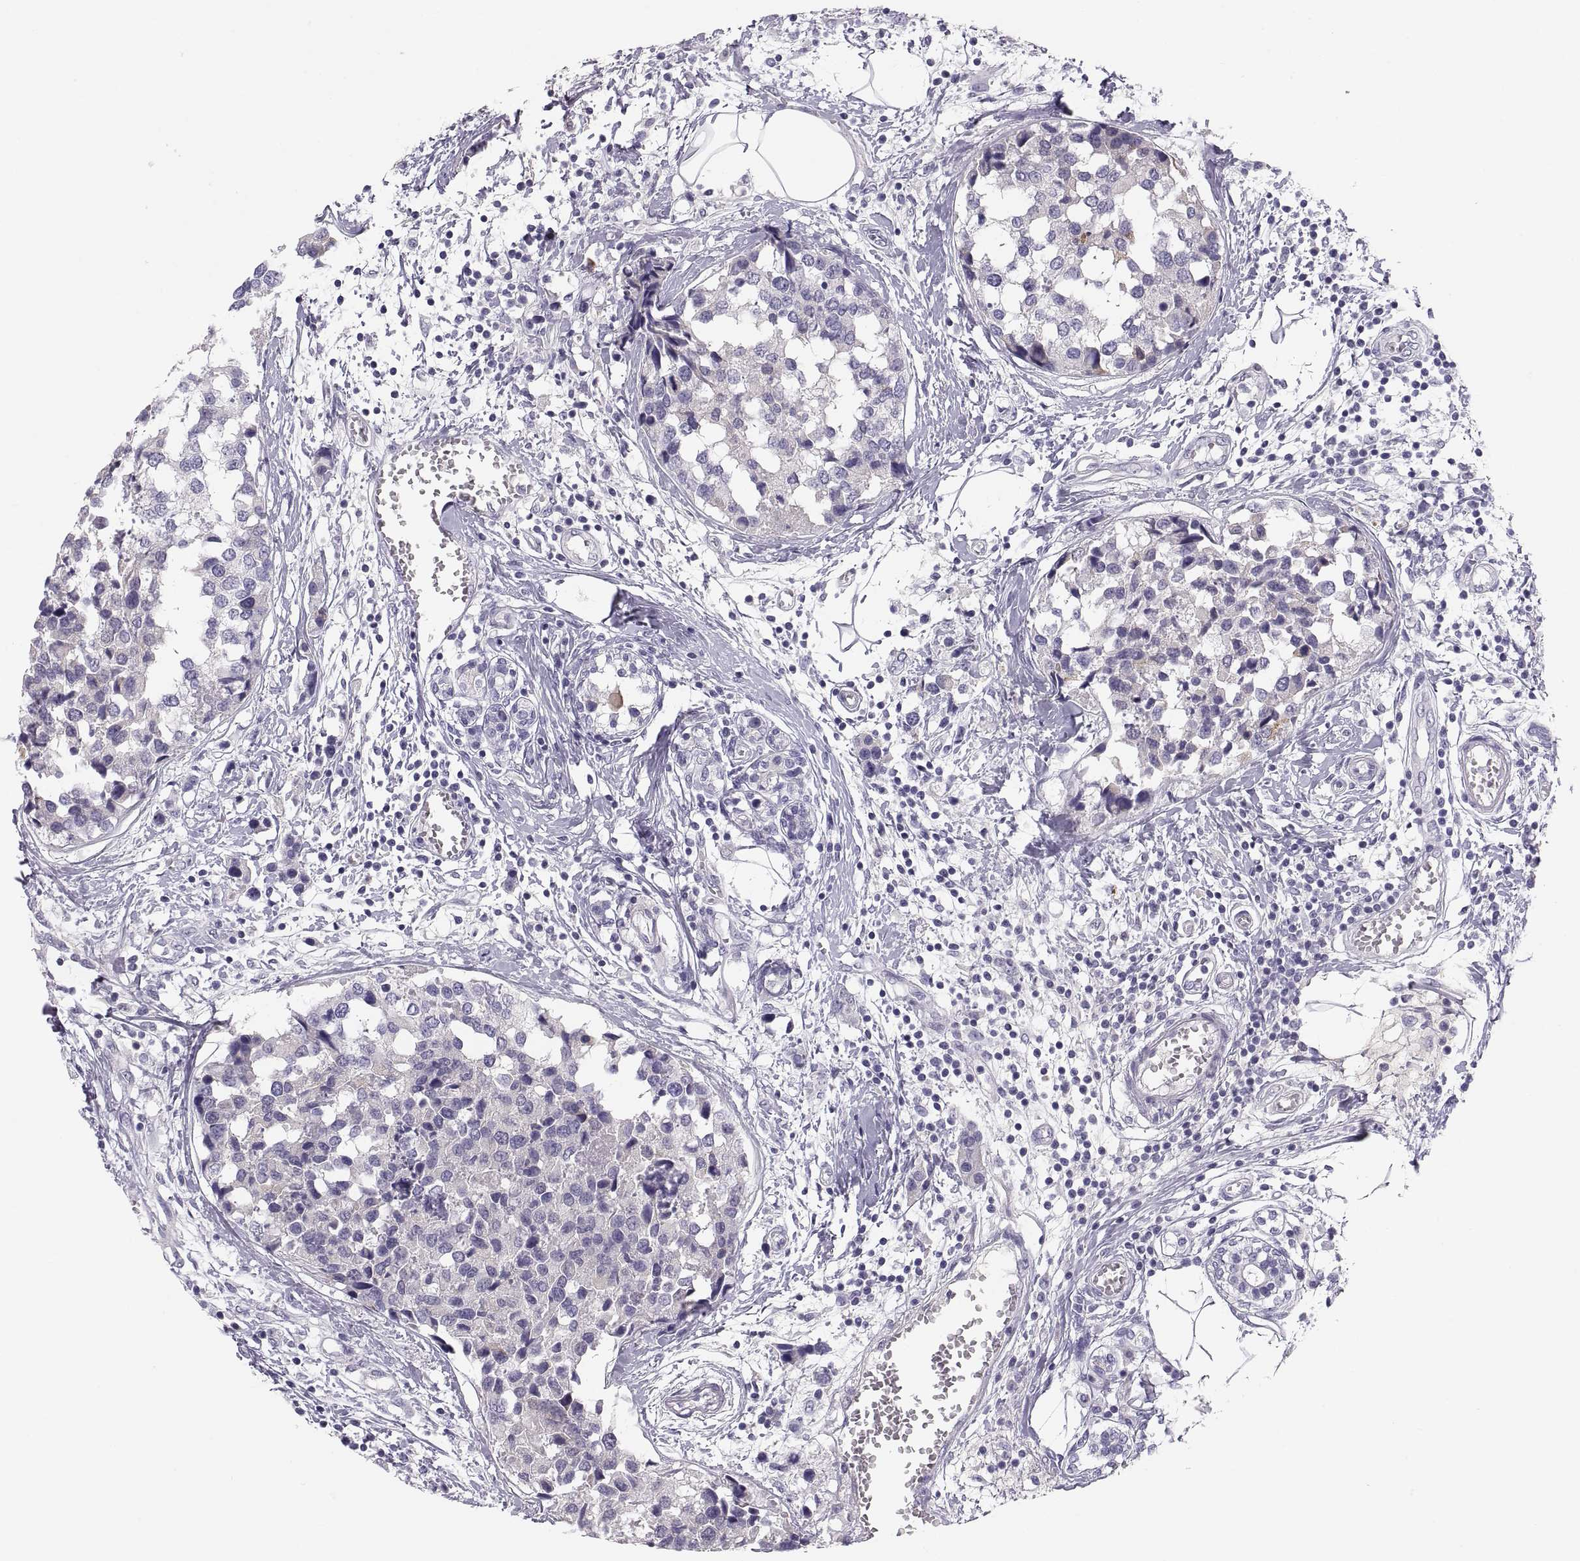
{"staining": {"intensity": "negative", "quantity": "none", "location": "none"}, "tissue": "breast cancer", "cell_type": "Tumor cells", "image_type": "cancer", "snomed": [{"axis": "morphology", "description": "Lobular carcinoma"}, {"axis": "topography", "description": "Breast"}], "caption": "Tumor cells show no significant protein expression in lobular carcinoma (breast).", "gene": "MAGEB2", "patient": {"sex": "female", "age": 59}}